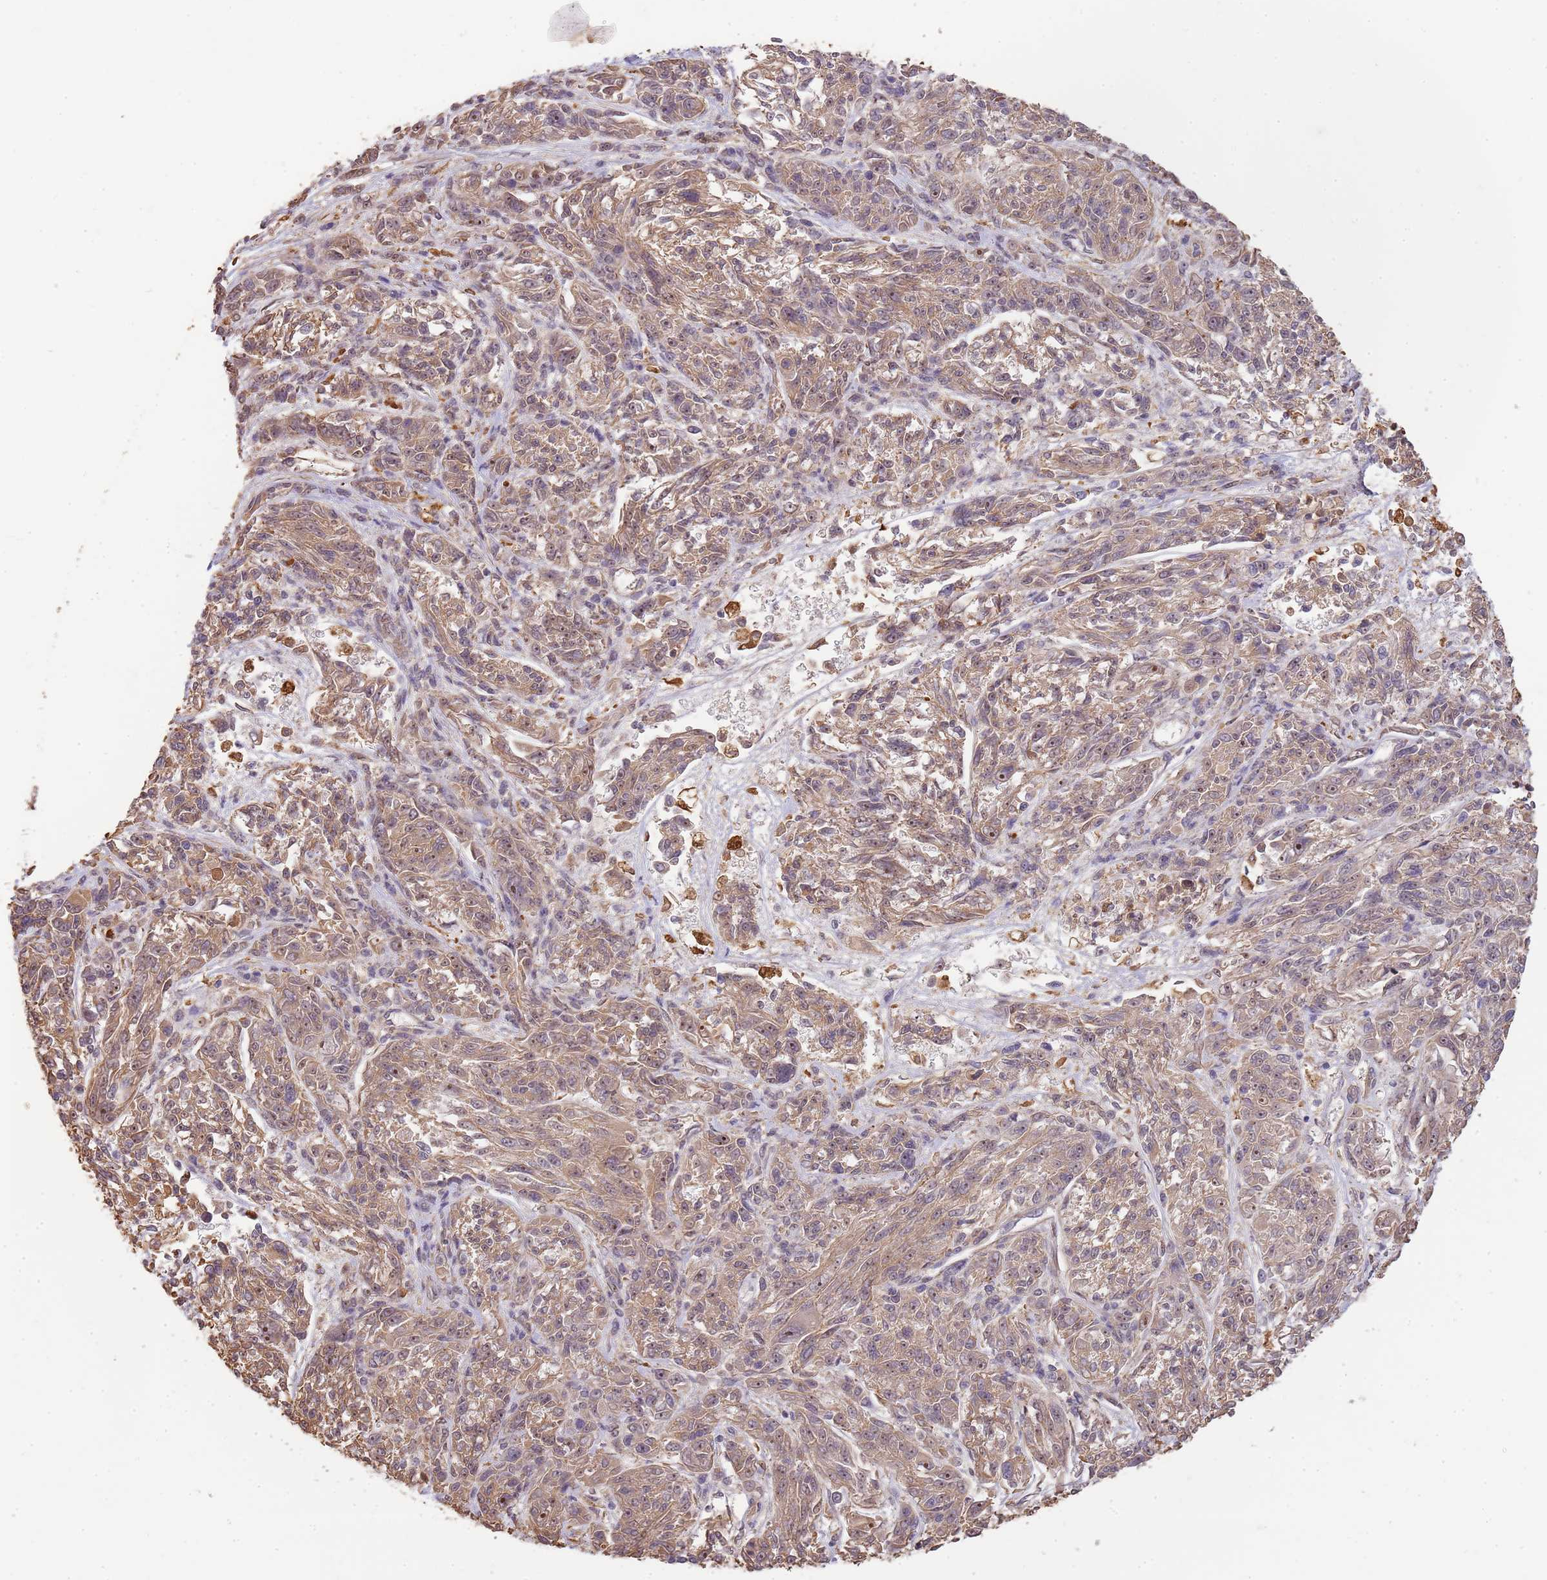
{"staining": {"intensity": "weak", "quantity": ">75%", "location": "cytoplasmic/membranous,nuclear"}, "tissue": "melanoma", "cell_type": "Tumor cells", "image_type": "cancer", "snomed": [{"axis": "morphology", "description": "Malignant melanoma, NOS"}, {"axis": "topography", "description": "Skin"}], "caption": "Immunohistochemistry (IHC) of melanoma shows low levels of weak cytoplasmic/membranous and nuclear expression in about >75% of tumor cells. (Stains: DAB (3,3'-diaminobenzidine) in brown, nuclei in blue, Microscopy: brightfield microscopy at high magnification).", "gene": "SURF2", "patient": {"sex": "male", "age": 53}}